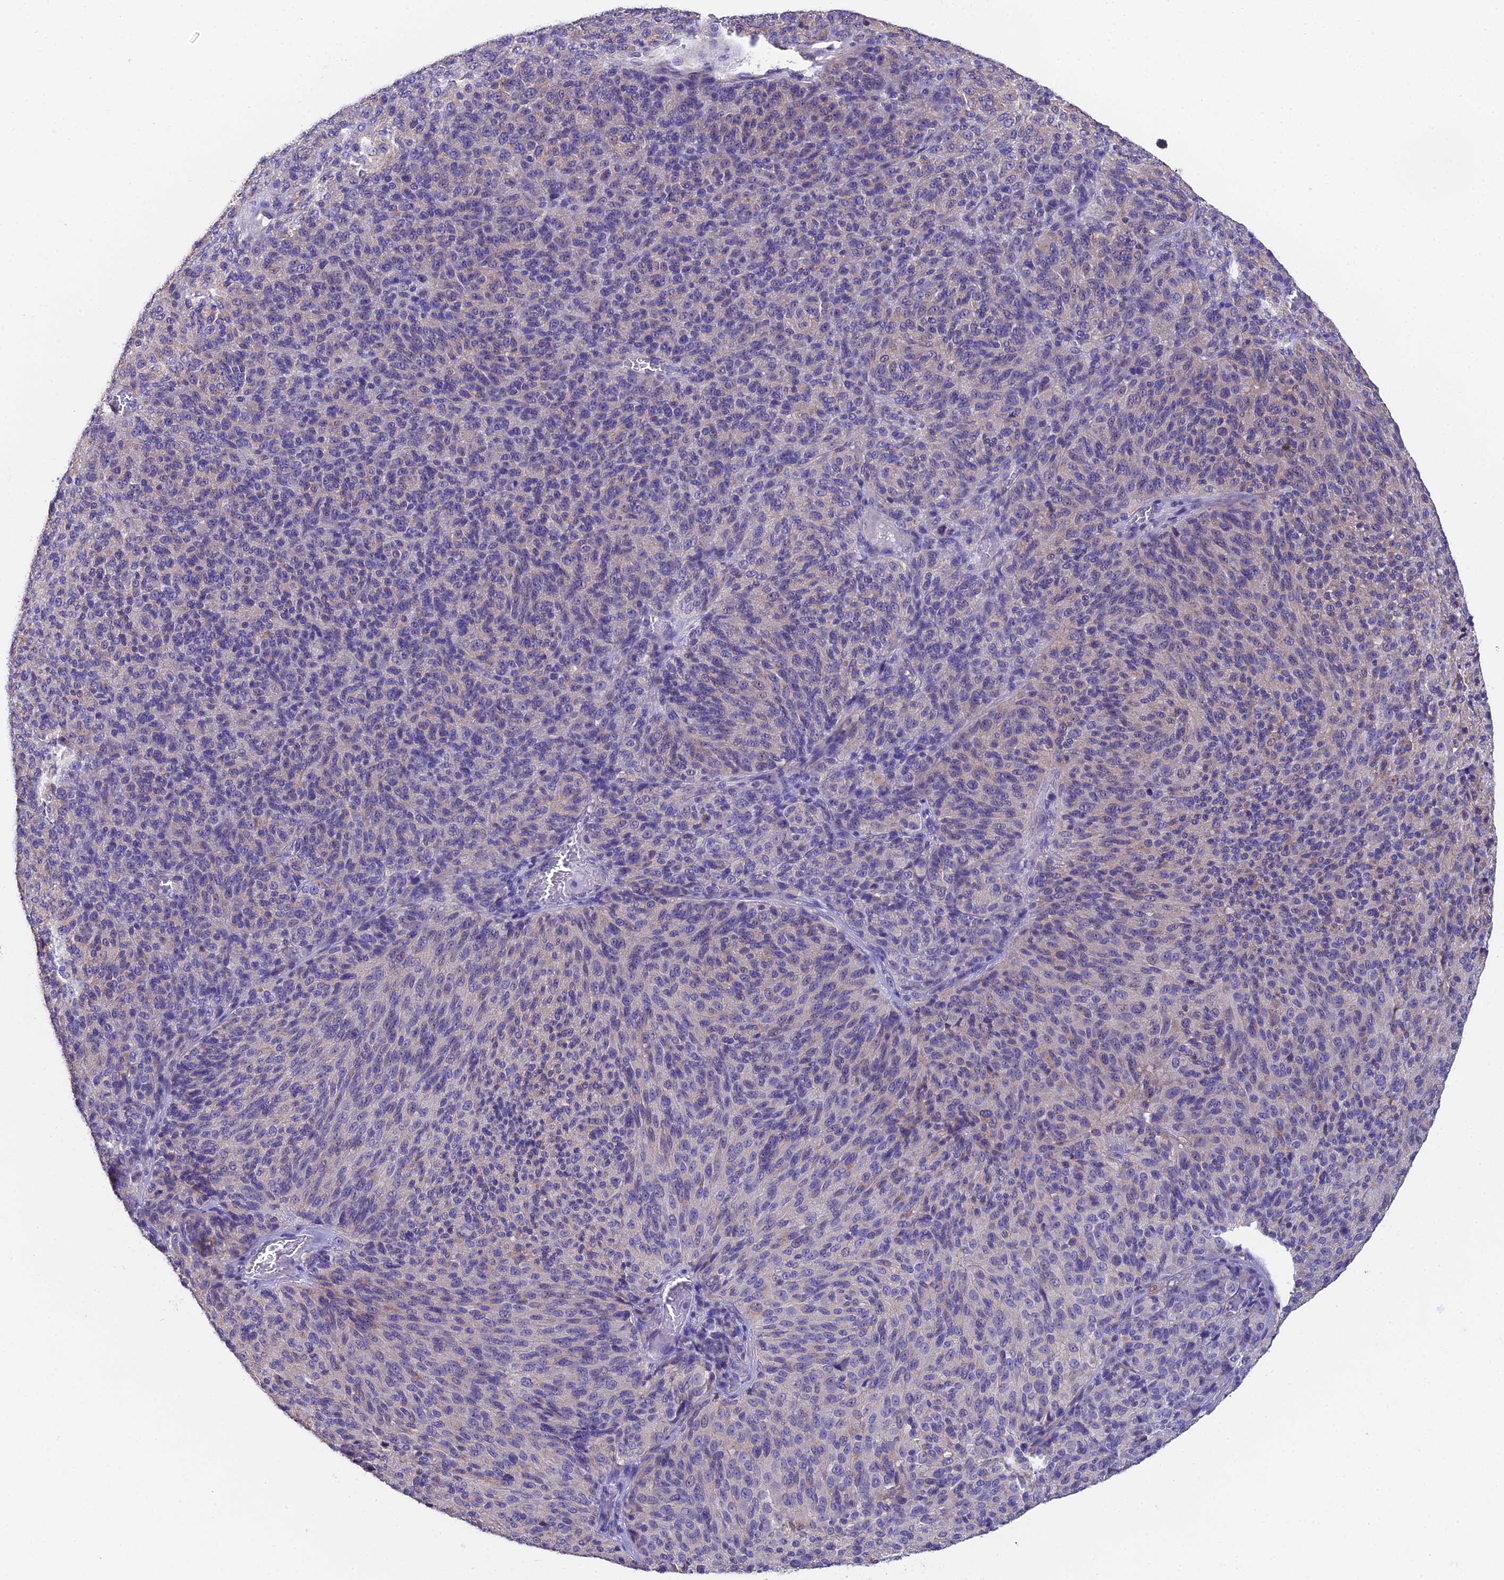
{"staining": {"intensity": "negative", "quantity": "none", "location": "none"}, "tissue": "melanoma", "cell_type": "Tumor cells", "image_type": "cancer", "snomed": [{"axis": "morphology", "description": "Malignant melanoma, Metastatic site"}, {"axis": "topography", "description": "Brain"}], "caption": "Tumor cells are negative for brown protein staining in malignant melanoma (metastatic site).", "gene": "QRFP", "patient": {"sex": "female", "age": 56}}